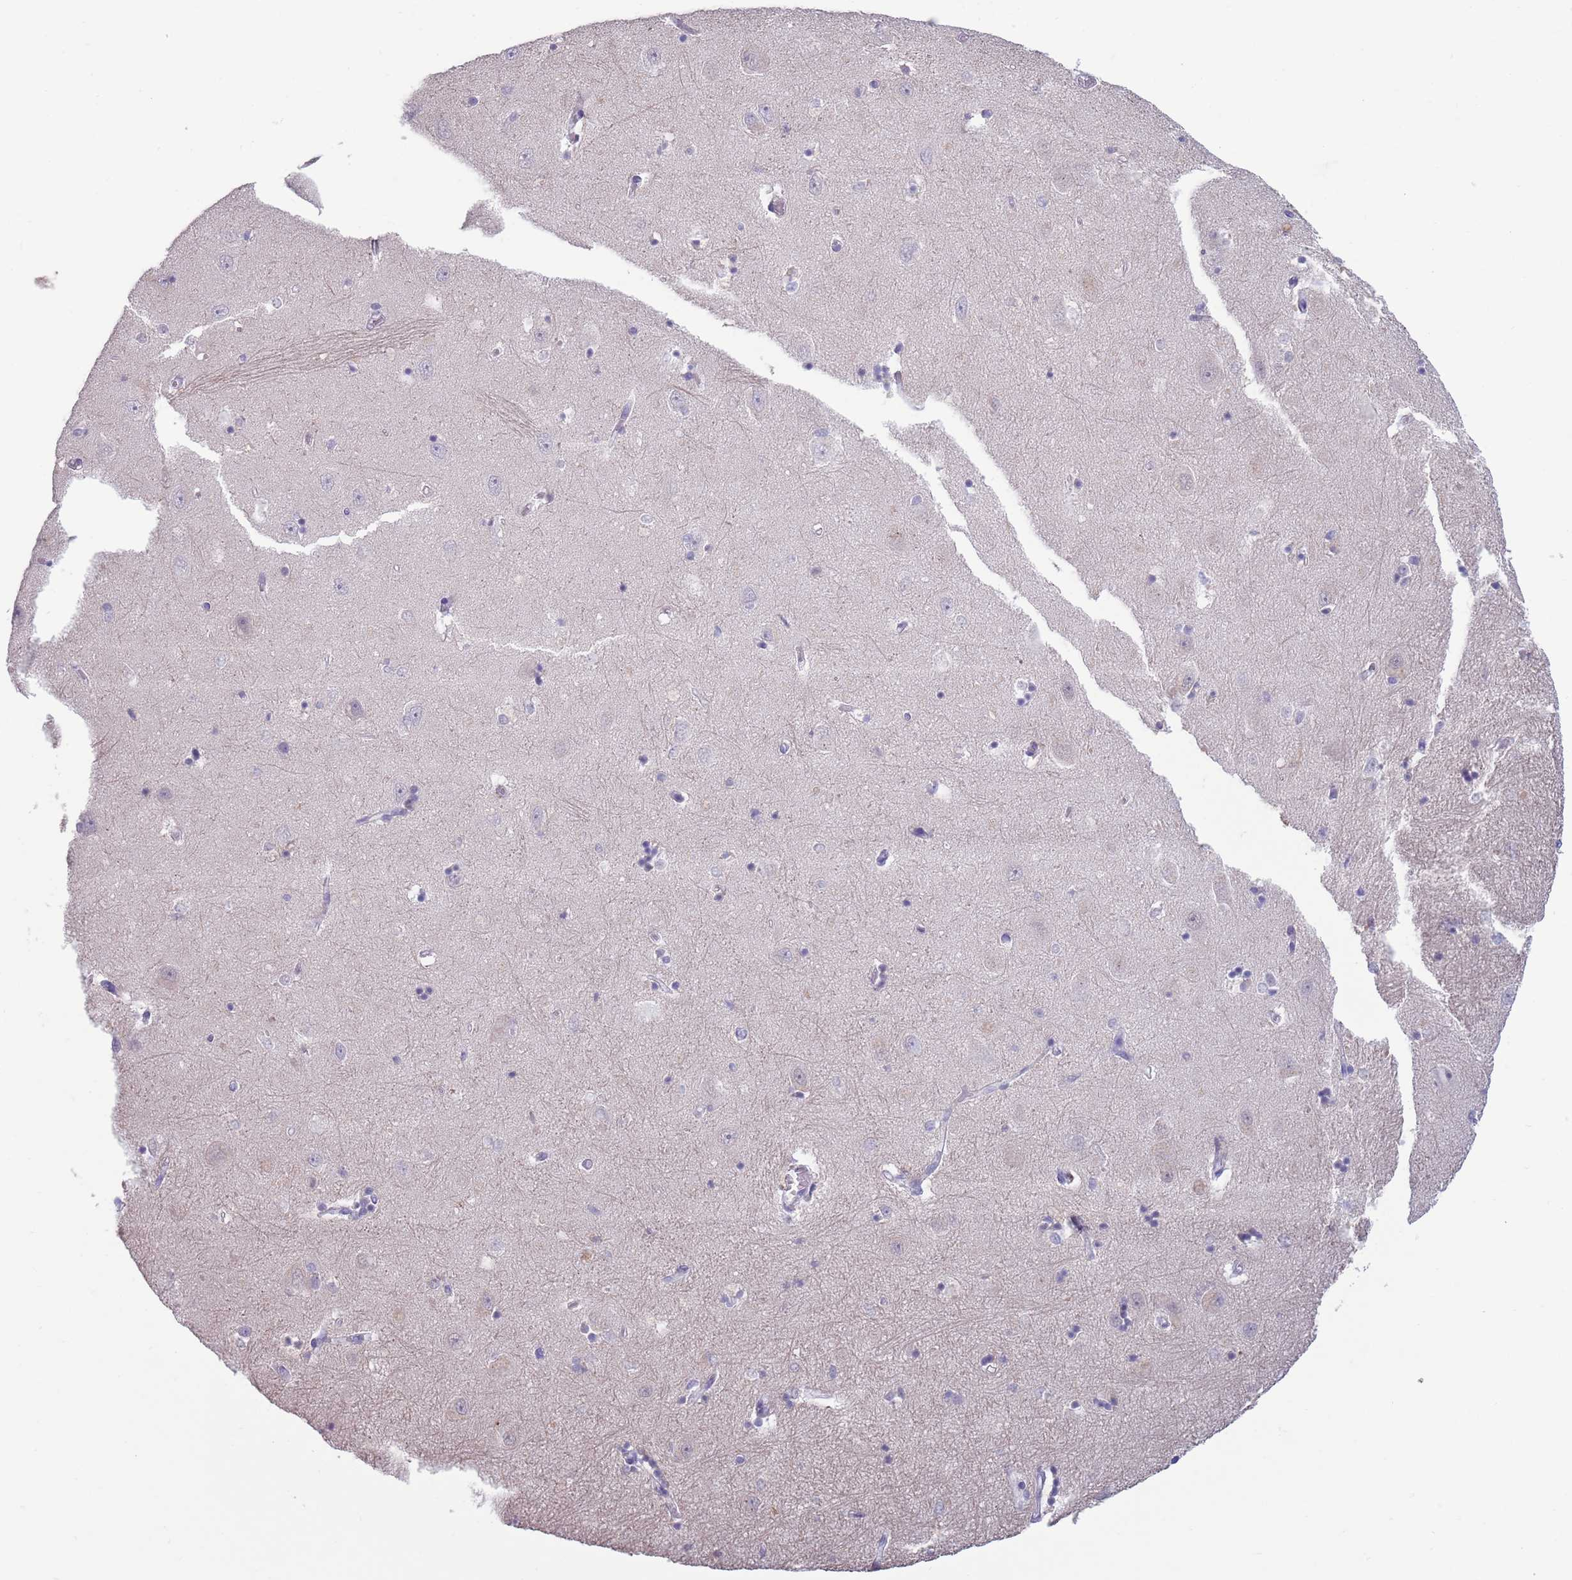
{"staining": {"intensity": "negative", "quantity": "none", "location": "none"}, "tissue": "hippocampus", "cell_type": "Glial cells", "image_type": "normal", "snomed": [{"axis": "morphology", "description": "Normal tissue, NOS"}, {"axis": "topography", "description": "Hippocampus"}], "caption": "A high-resolution histopathology image shows IHC staining of normal hippocampus, which reveals no significant positivity in glial cells.", "gene": "CLNS1A", "patient": {"sex": "female", "age": 64}}